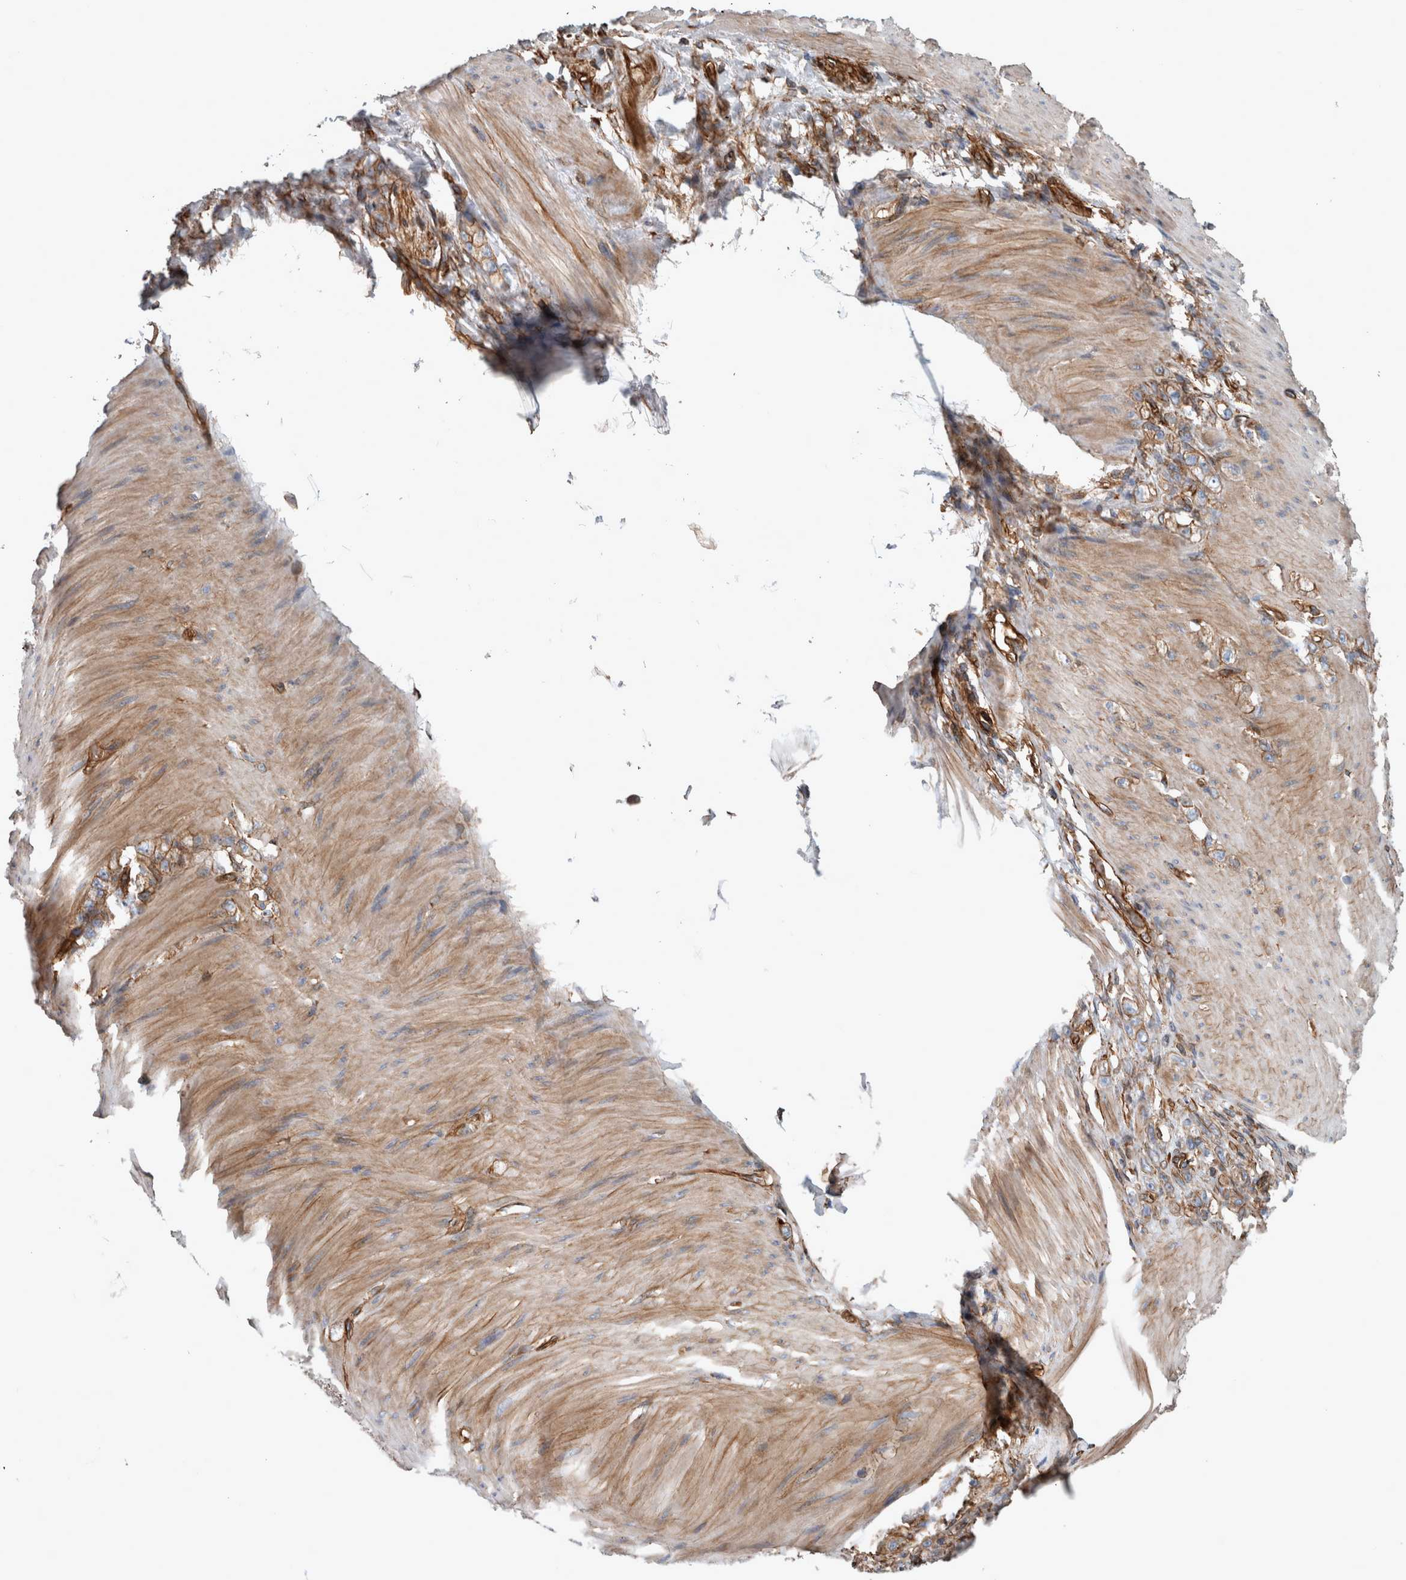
{"staining": {"intensity": "moderate", "quantity": ">75%", "location": "cytoplasmic/membranous"}, "tissue": "stomach cancer", "cell_type": "Tumor cells", "image_type": "cancer", "snomed": [{"axis": "morphology", "description": "Normal tissue, NOS"}, {"axis": "morphology", "description": "Adenocarcinoma, NOS"}, {"axis": "topography", "description": "Stomach"}], "caption": "This photomicrograph shows IHC staining of adenocarcinoma (stomach), with medium moderate cytoplasmic/membranous staining in about >75% of tumor cells.", "gene": "PLEC", "patient": {"sex": "male", "age": 82}}